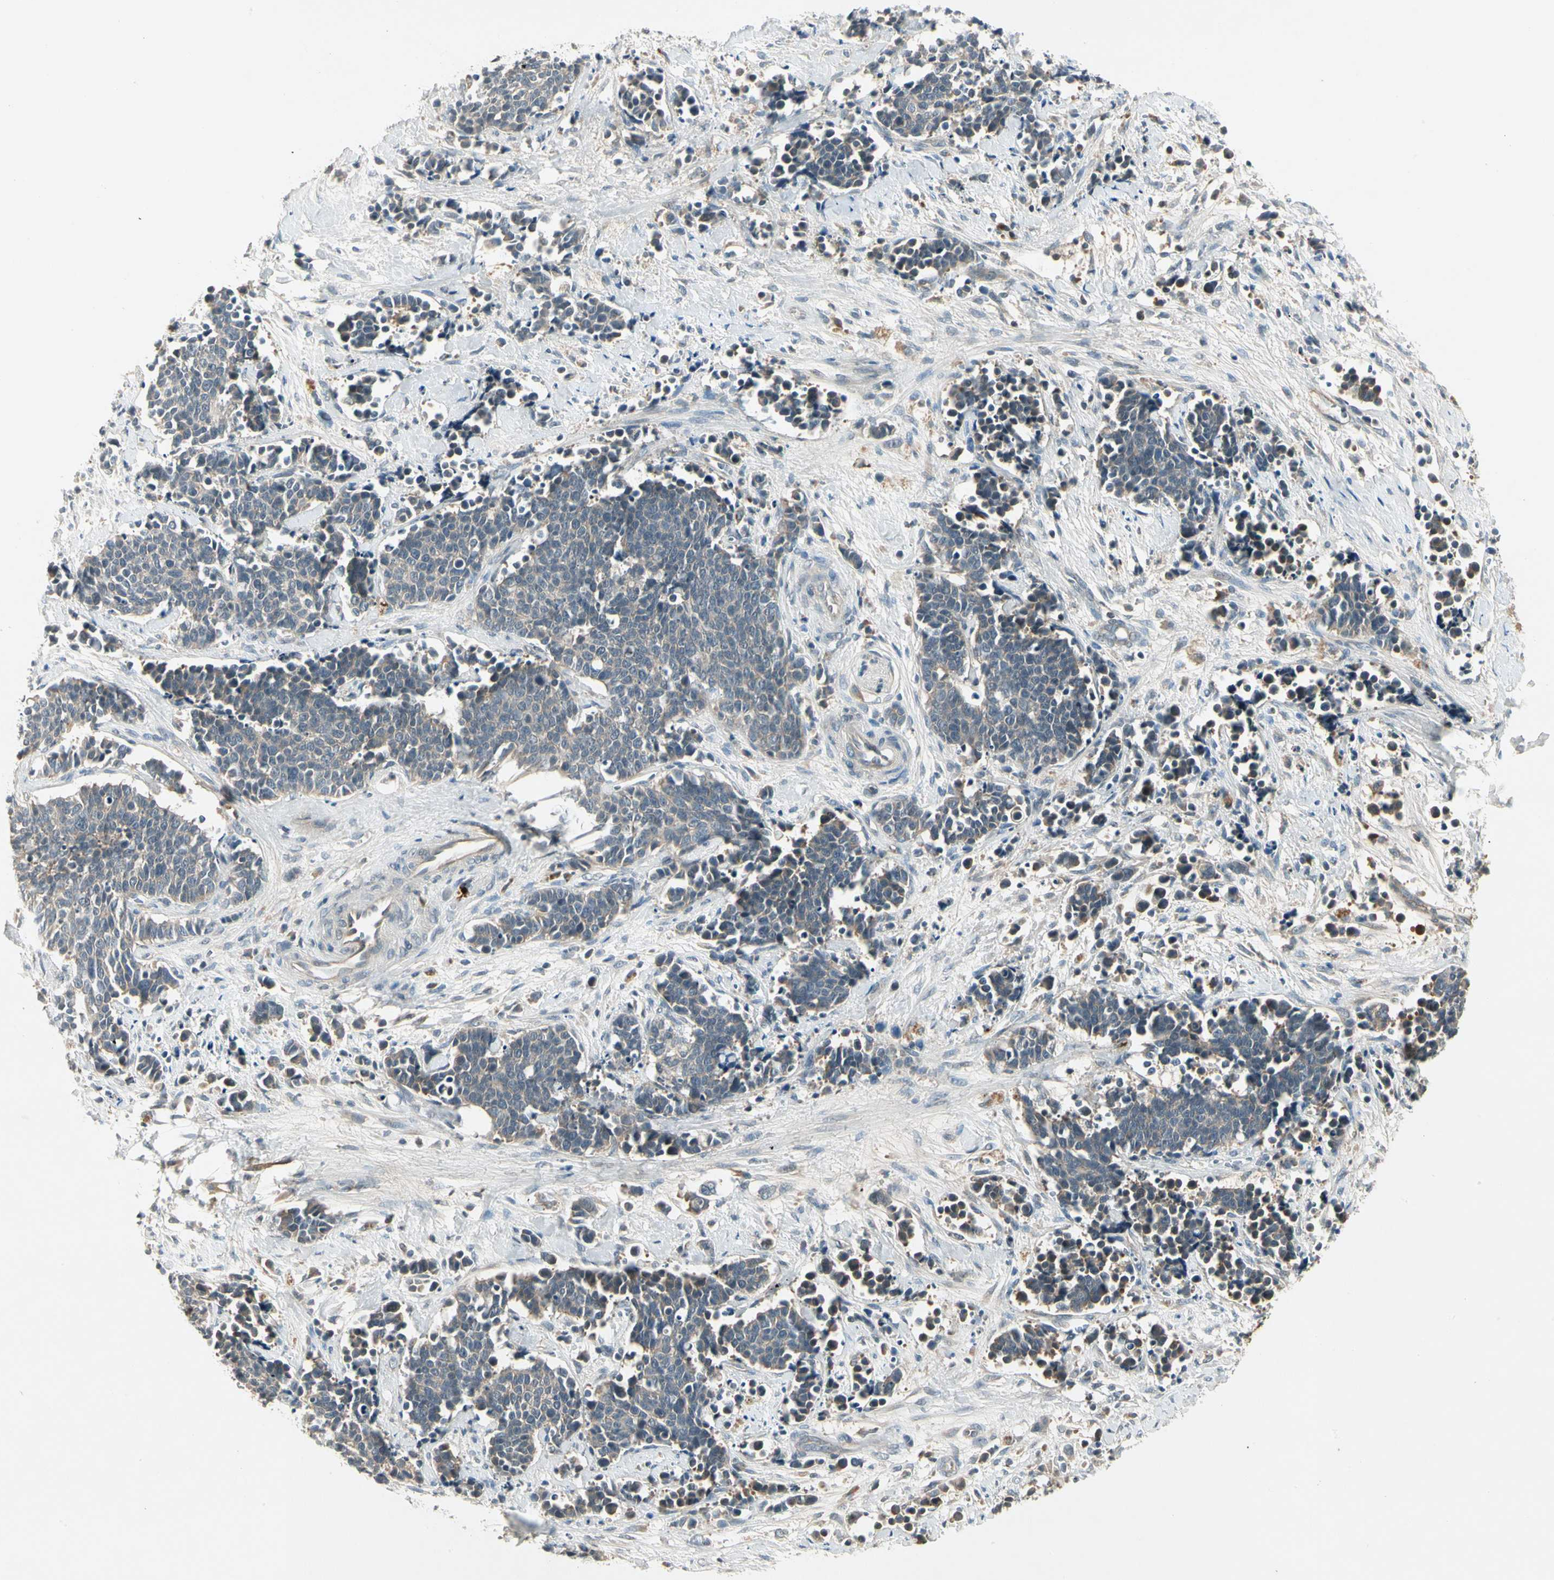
{"staining": {"intensity": "weak", "quantity": "25%-75%", "location": "cytoplasmic/membranous"}, "tissue": "cervical cancer", "cell_type": "Tumor cells", "image_type": "cancer", "snomed": [{"axis": "morphology", "description": "Squamous cell carcinoma, NOS"}, {"axis": "topography", "description": "Cervix"}], "caption": "Cervical cancer stained with a protein marker demonstrates weak staining in tumor cells.", "gene": "CCL4", "patient": {"sex": "female", "age": 35}}